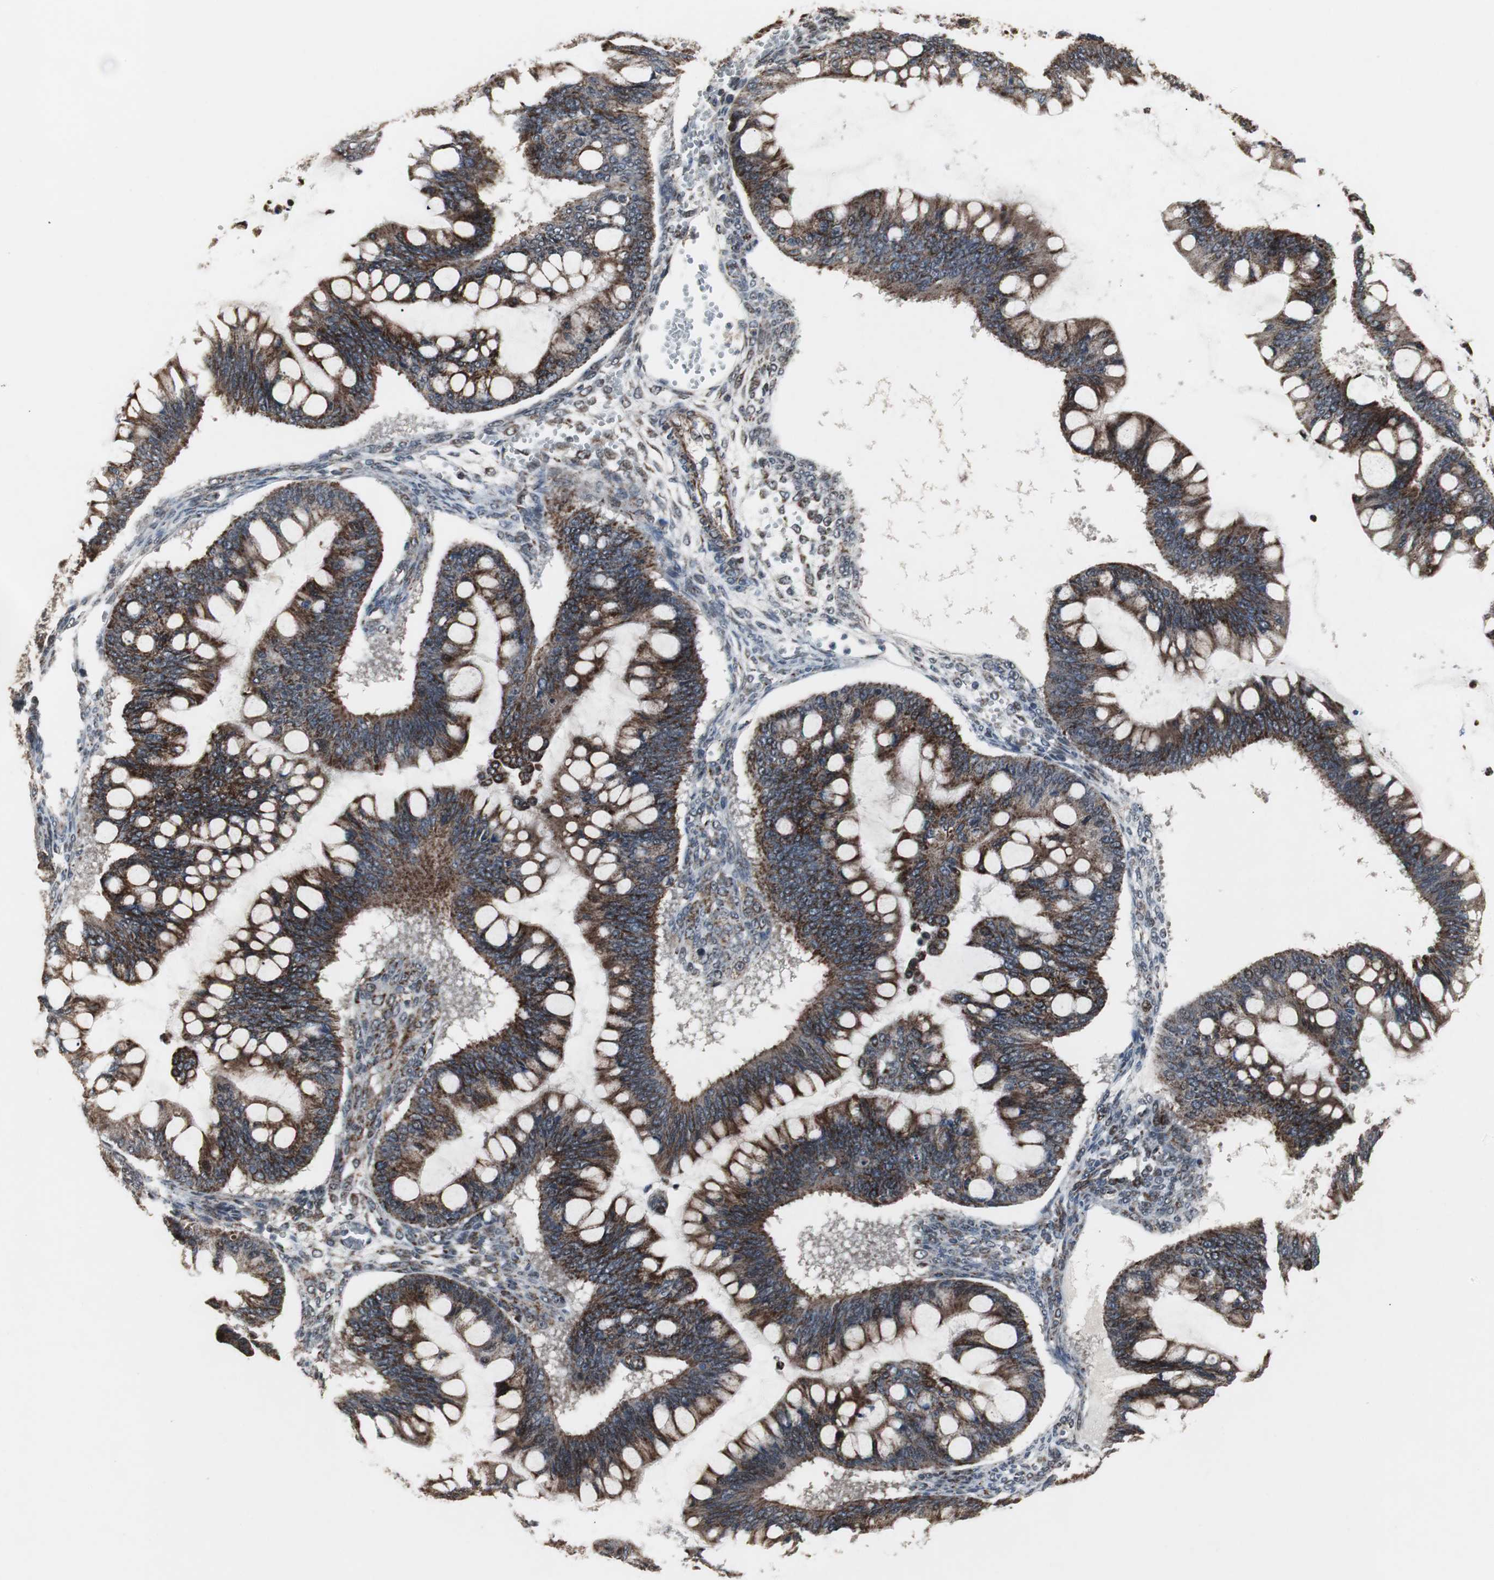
{"staining": {"intensity": "strong", "quantity": ">75%", "location": "cytoplasmic/membranous"}, "tissue": "ovarian cancer", "cell_type": "Tumor cells", "image_type": "cancer", "snomed": [{"axis": "morphology", "description": "Cystadenocarcinoma, mucinous, NOS"}, {"axis": "topography", "description": "Ovary"}], "caption": "About >75% of tumor cells in ovarian mucinous cystadenocarcinoma demonstrate strong cytoplasmic/membranous protein staining as visualized by brown immunohistochemical staining.", "gene": "MRPL40", "patient": {"sex": "female", "age": 73}}